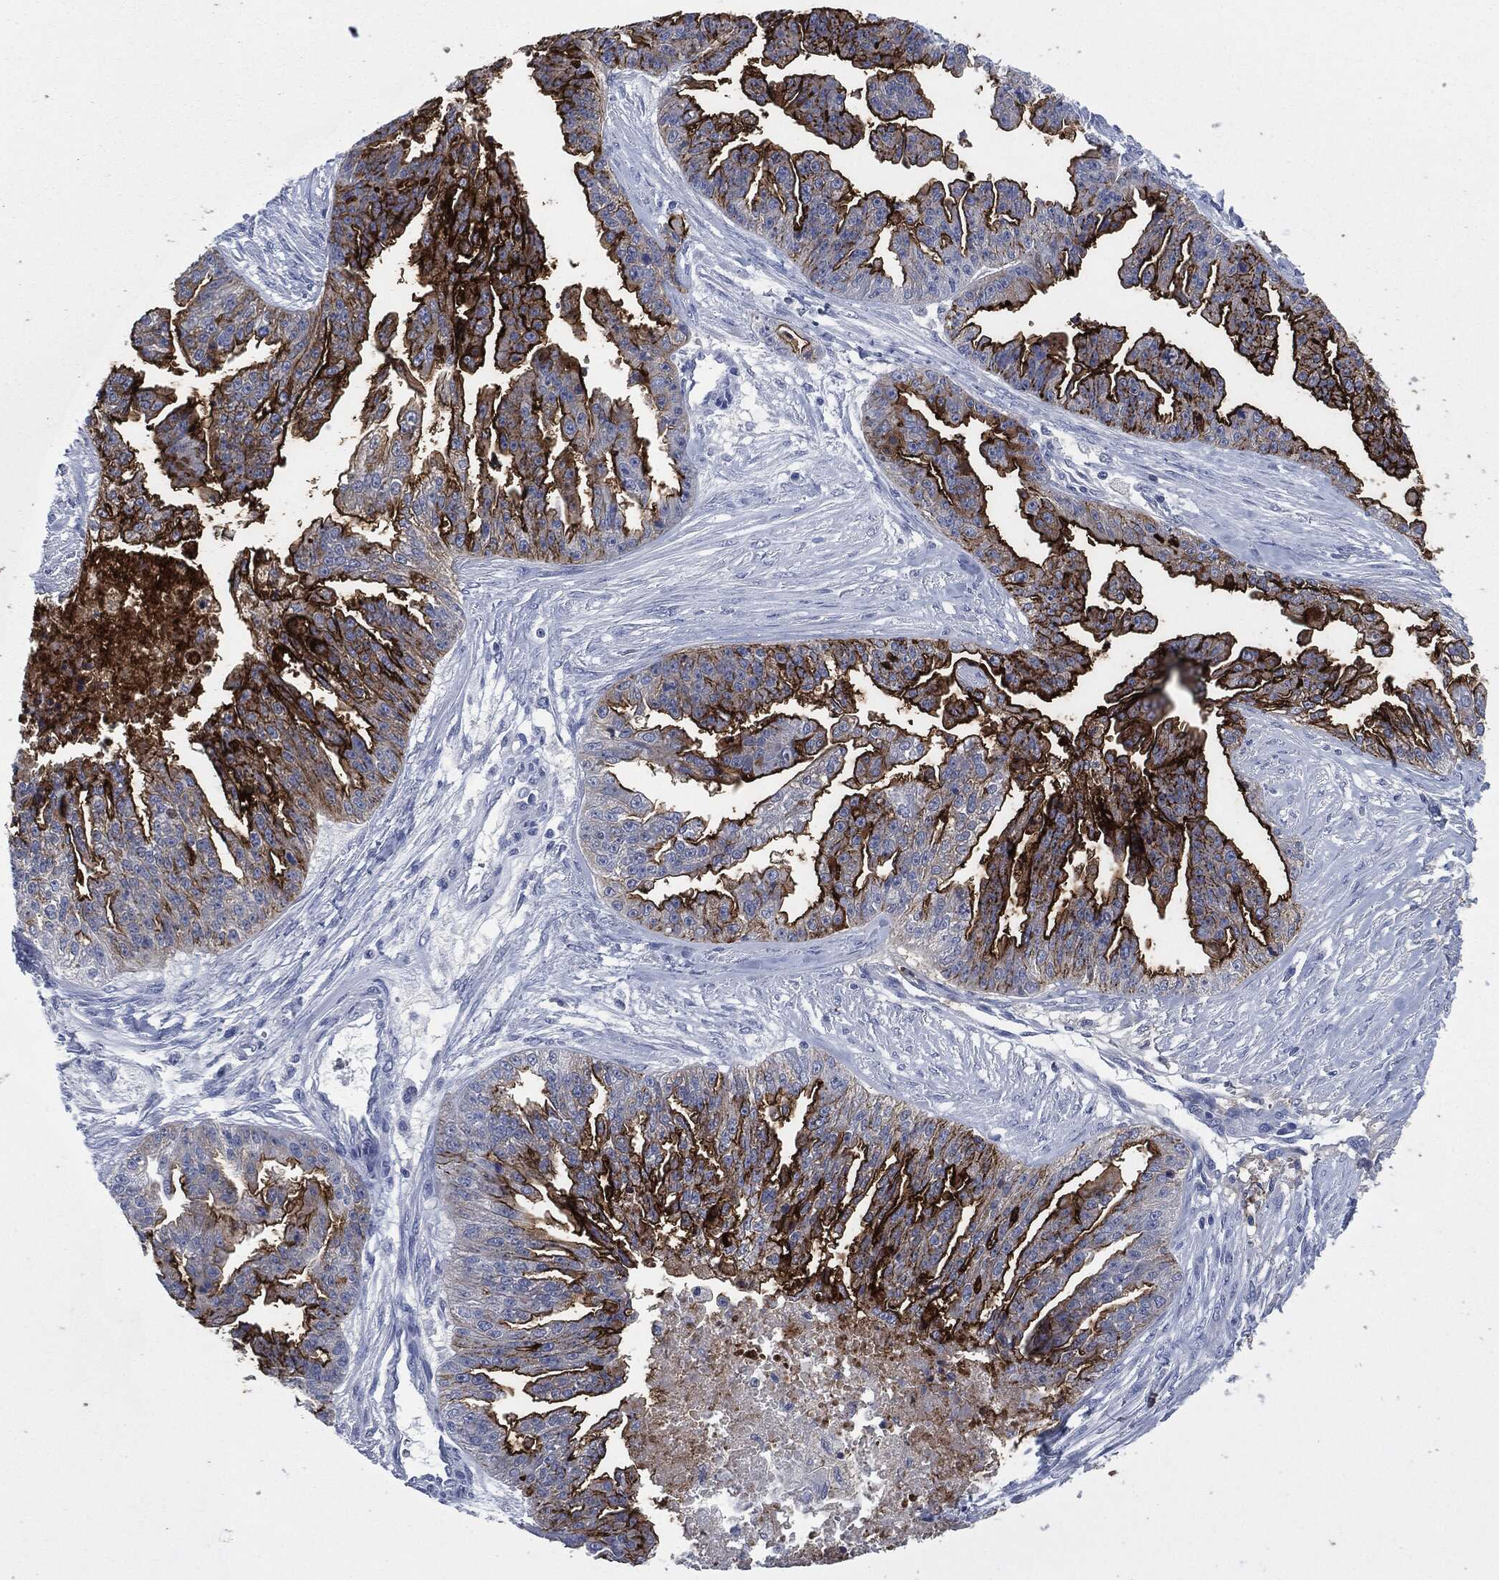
{"staining": {"intensity": "strong", "quantity": "25%-75%", "location": "cytoplasmic/membranous"}, "tissue": "ovarian cancer", "cell_type": "Tumor cells", "image_type": "cancer", "snomed": [{"axis": "morphology", "description": "Cystadenocarcinoma, serous, NOS"}, {"axis": "topography", "description": "Ovary"}], "caption": "Protein analysis of ovarian cancer tissue demonstrates strong cytoplasmic/membranous positivity in about 25%-75% of tumor cells.", "gene": "MUC16", "patient": {"sex": "female", "age": 58}}